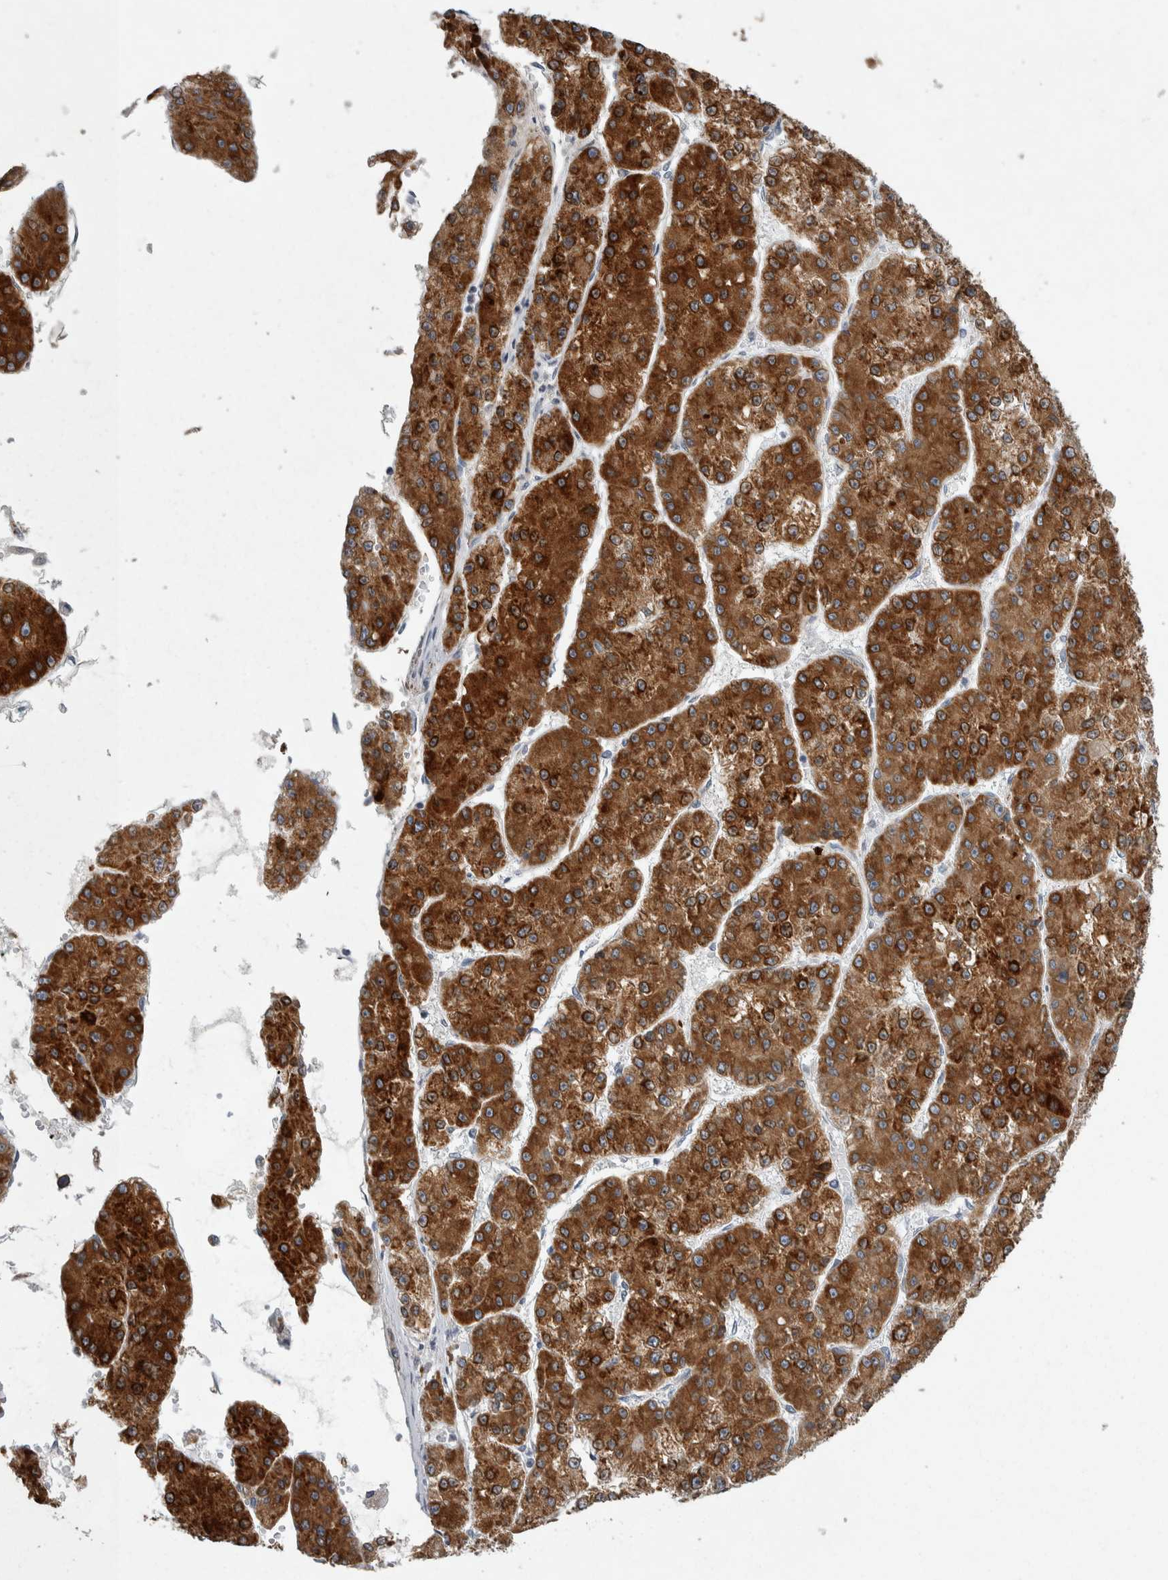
{"staining": {"intensity": "strong", "quantity": ">75%", "location": "cytoplasmic/membranous"}, "tissue": "liver cancer", "cell_type": "Tumor cells", "image_type": "cancer", "snomed": [{"axis": "morphology", "description": "Carcinoma, Hepatocellular, NOS"}, {"axis": "topography", "description": "Liver"}], "caption": "DAB (3,3'-diaminobenzidine) immunohistochemical staining of liver cancer (hepatocellular carcinoma) reveals strong cytoplasmic/membranous protein positivity in about >75% of tumor cells.", "gene": "SIGMAR1", "patient": {"sex": "female", "age": 73}}